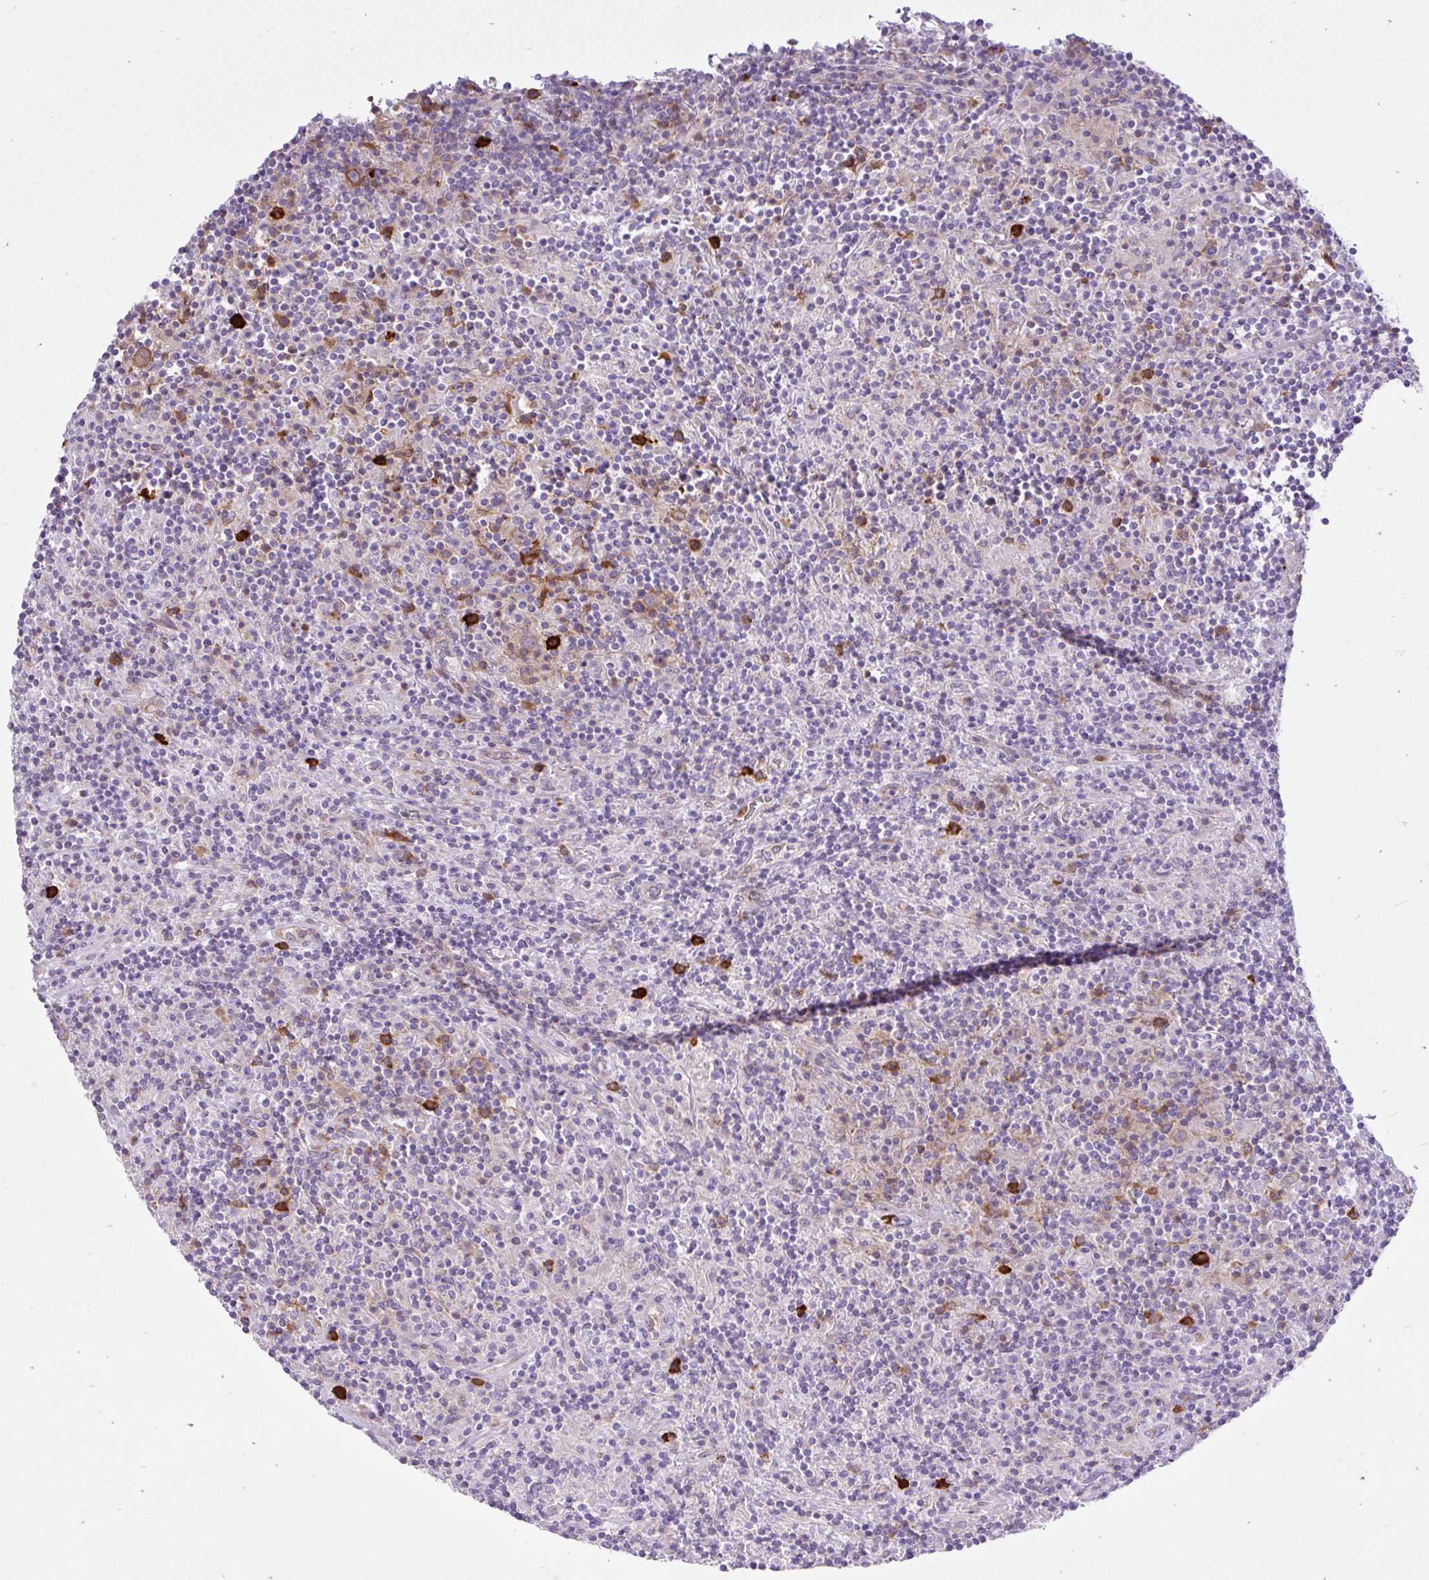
{"staining": {"intensity": "negative", "quantity": "none", "location": "none"}, "tissue": "lymphoma", "cell_type": "Tumor cells", "image_type": "cancer", "snomed": [{"axis": "morphology", "description": "Hodgkin's disease, NOS"}, {"axis": "topography", "description": "Lymph node"}], "caption": "Hodgkin's disease was stained to show a protein in brown. There is no significant expression in tumor cells.", "gene": "EEF1A2", "patient": {"sex": "male", "age": 70}}